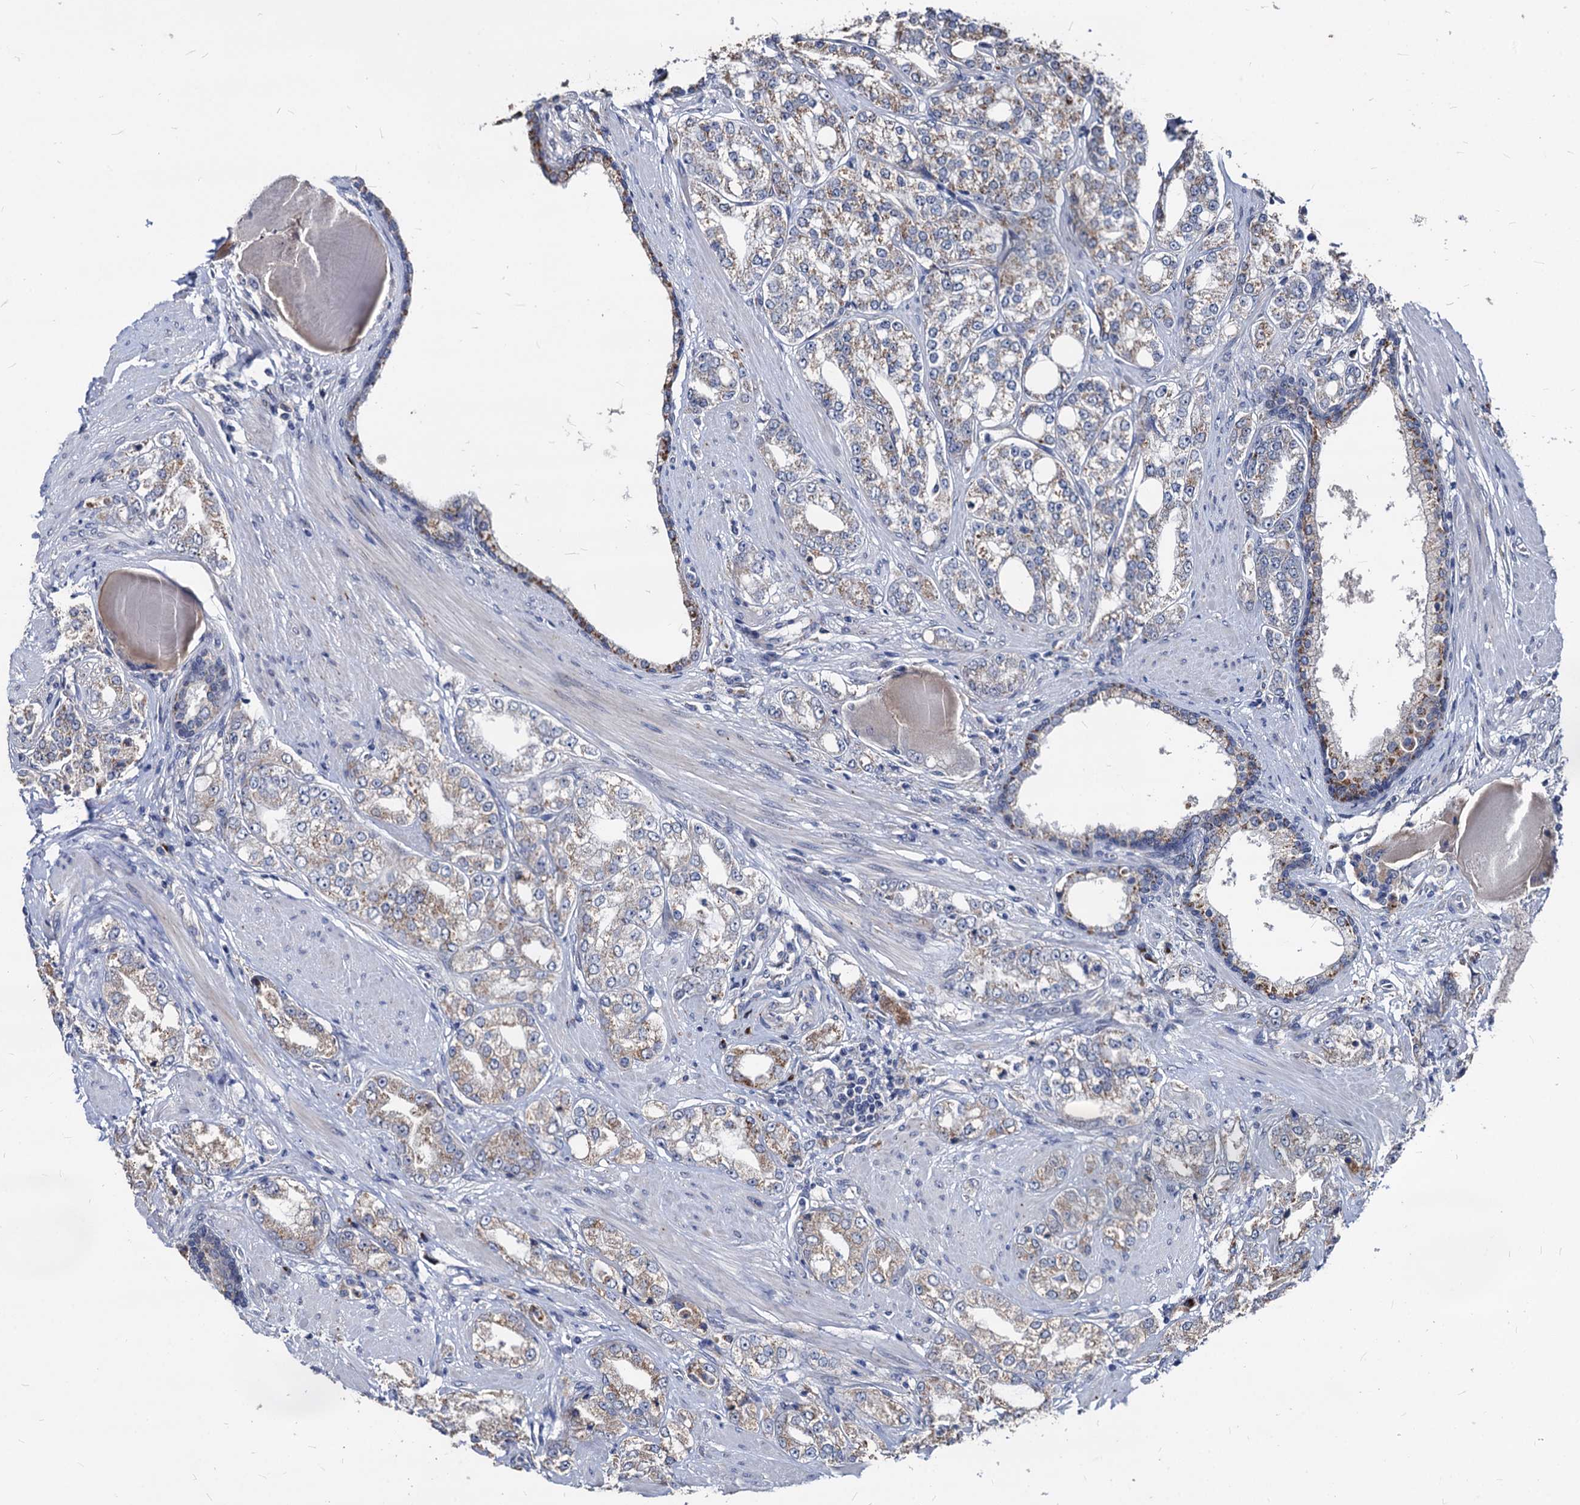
{"staining": {"intensity": "moderate", "quantity": "<25%", "location": "cytoplasmic/membranous"}, "tissue": "prostate cancer", "cell_type": "Tumor cells", "image_type": "cancer", "snomed": [{"axis": "morphology", "description": "Adenocarcinoma, High grade"}, {"axis": "topography", "description": "Prostate"}], "caption": "Immunohistochemistry staining of prostate cancer (high-grade adenocarcinoma), which reveals low levels of moderate cytoplasmic/membranous expression in about <25% of tumor cells indicating moderate cytoplasmic/membranous protein positivity. The staining was performed using DAB (3,3'-diaminobenzidine) (brown) for protein detection and nuclei were counterstained in hematoxylin (blue).", "gene": "SMAGP", "patient": {"sex": "male", "age": 64}}